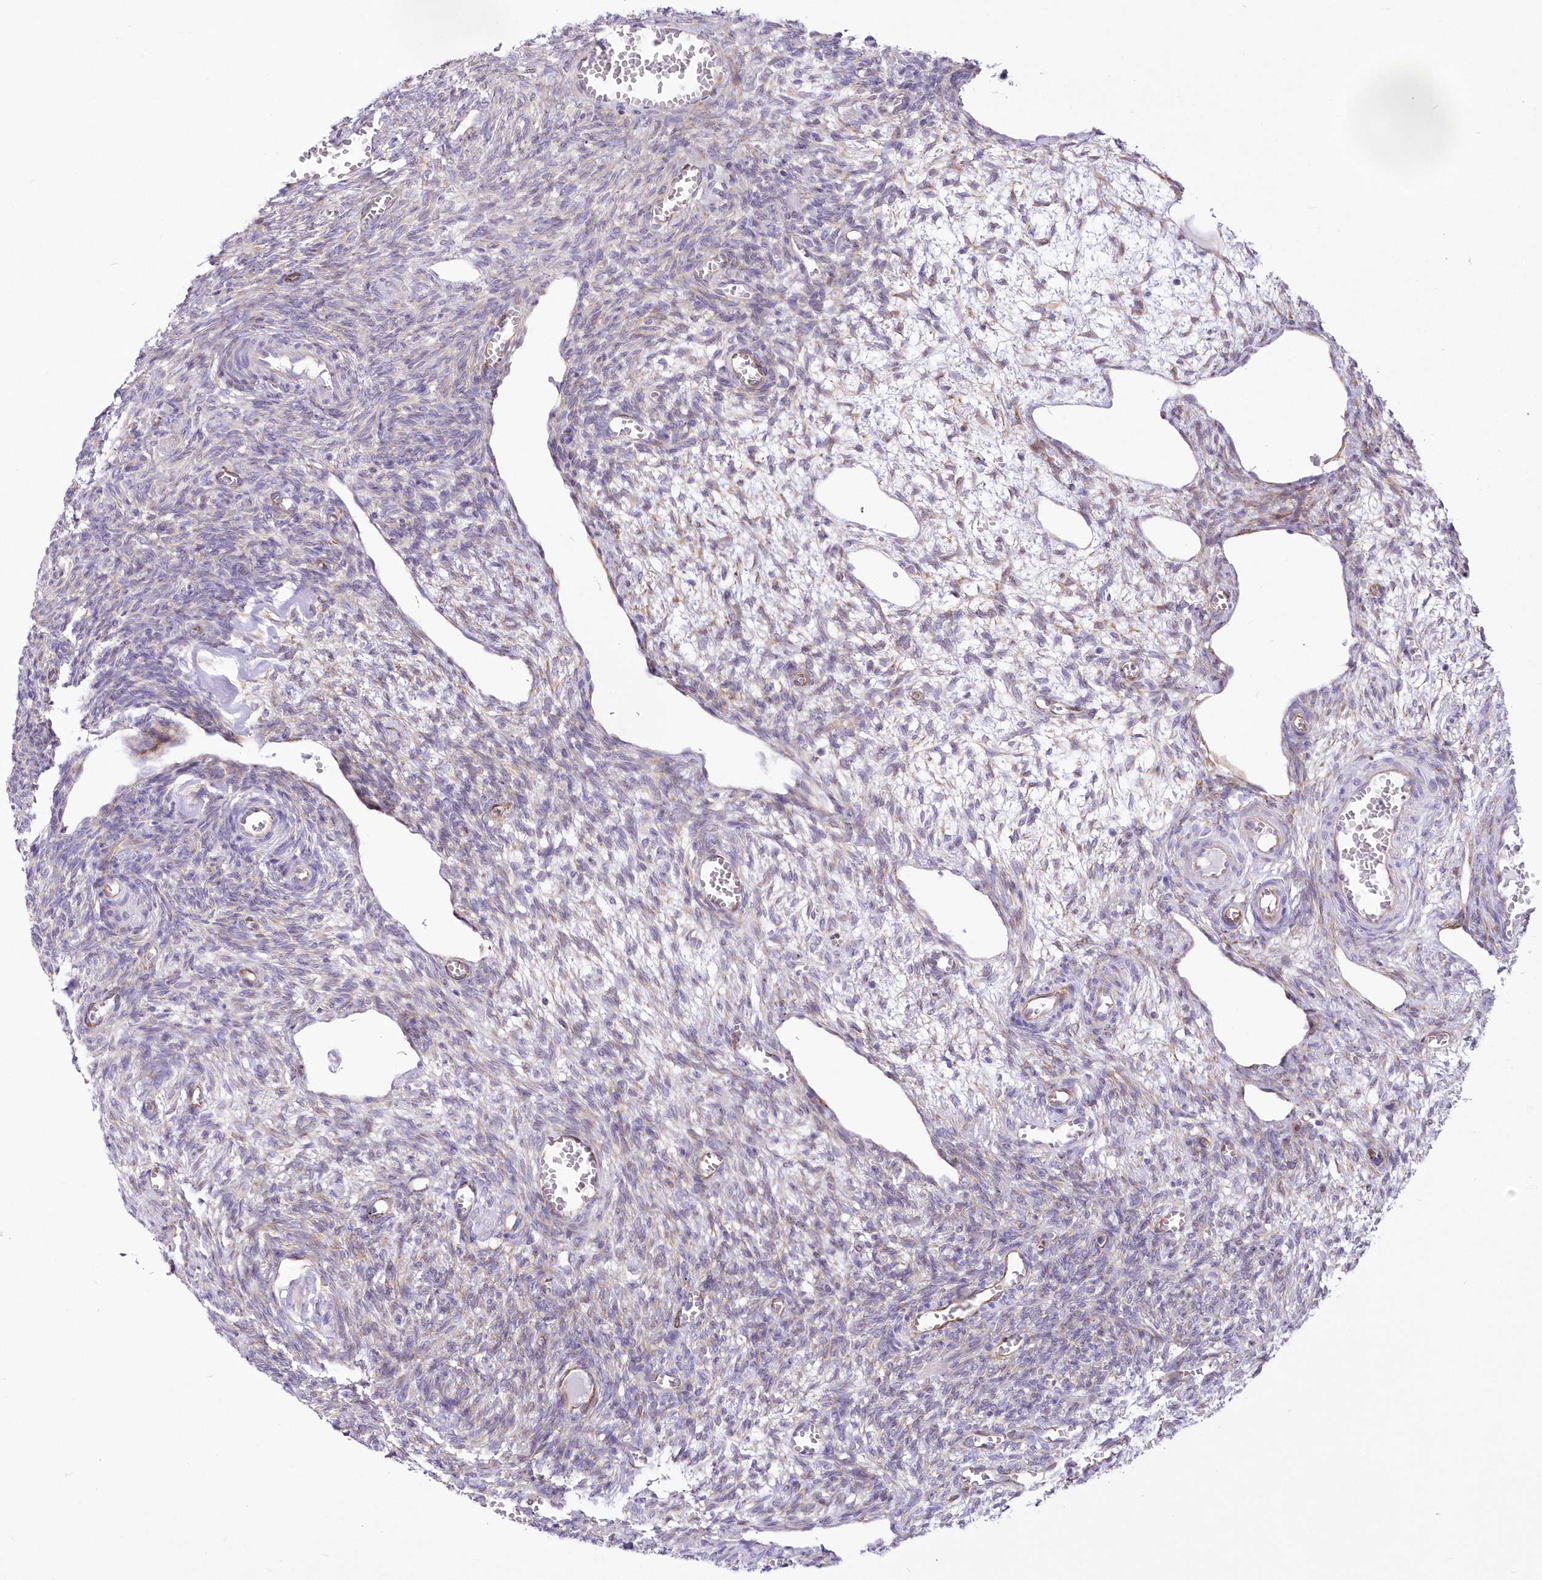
{"staining": {"intensity": "negative", "quantity": "none", "location": "none"}, "tissue": "ovary", "cell_type": "Ovarian stroma cells", "image_type": "normal", "snomed": [{"axis": "morphology", "description": "Normal tissue, NOS"}, {"axis": "topography", "description": "Ovary"}], "caption": "Protein analysis of unremarkable ovary demonstrates no significant positivity in ovarian stroma cells. Nuclei are stained in blue.", "gene": "YTHDC2", "patient": {"sex": "female", "age": 27}}